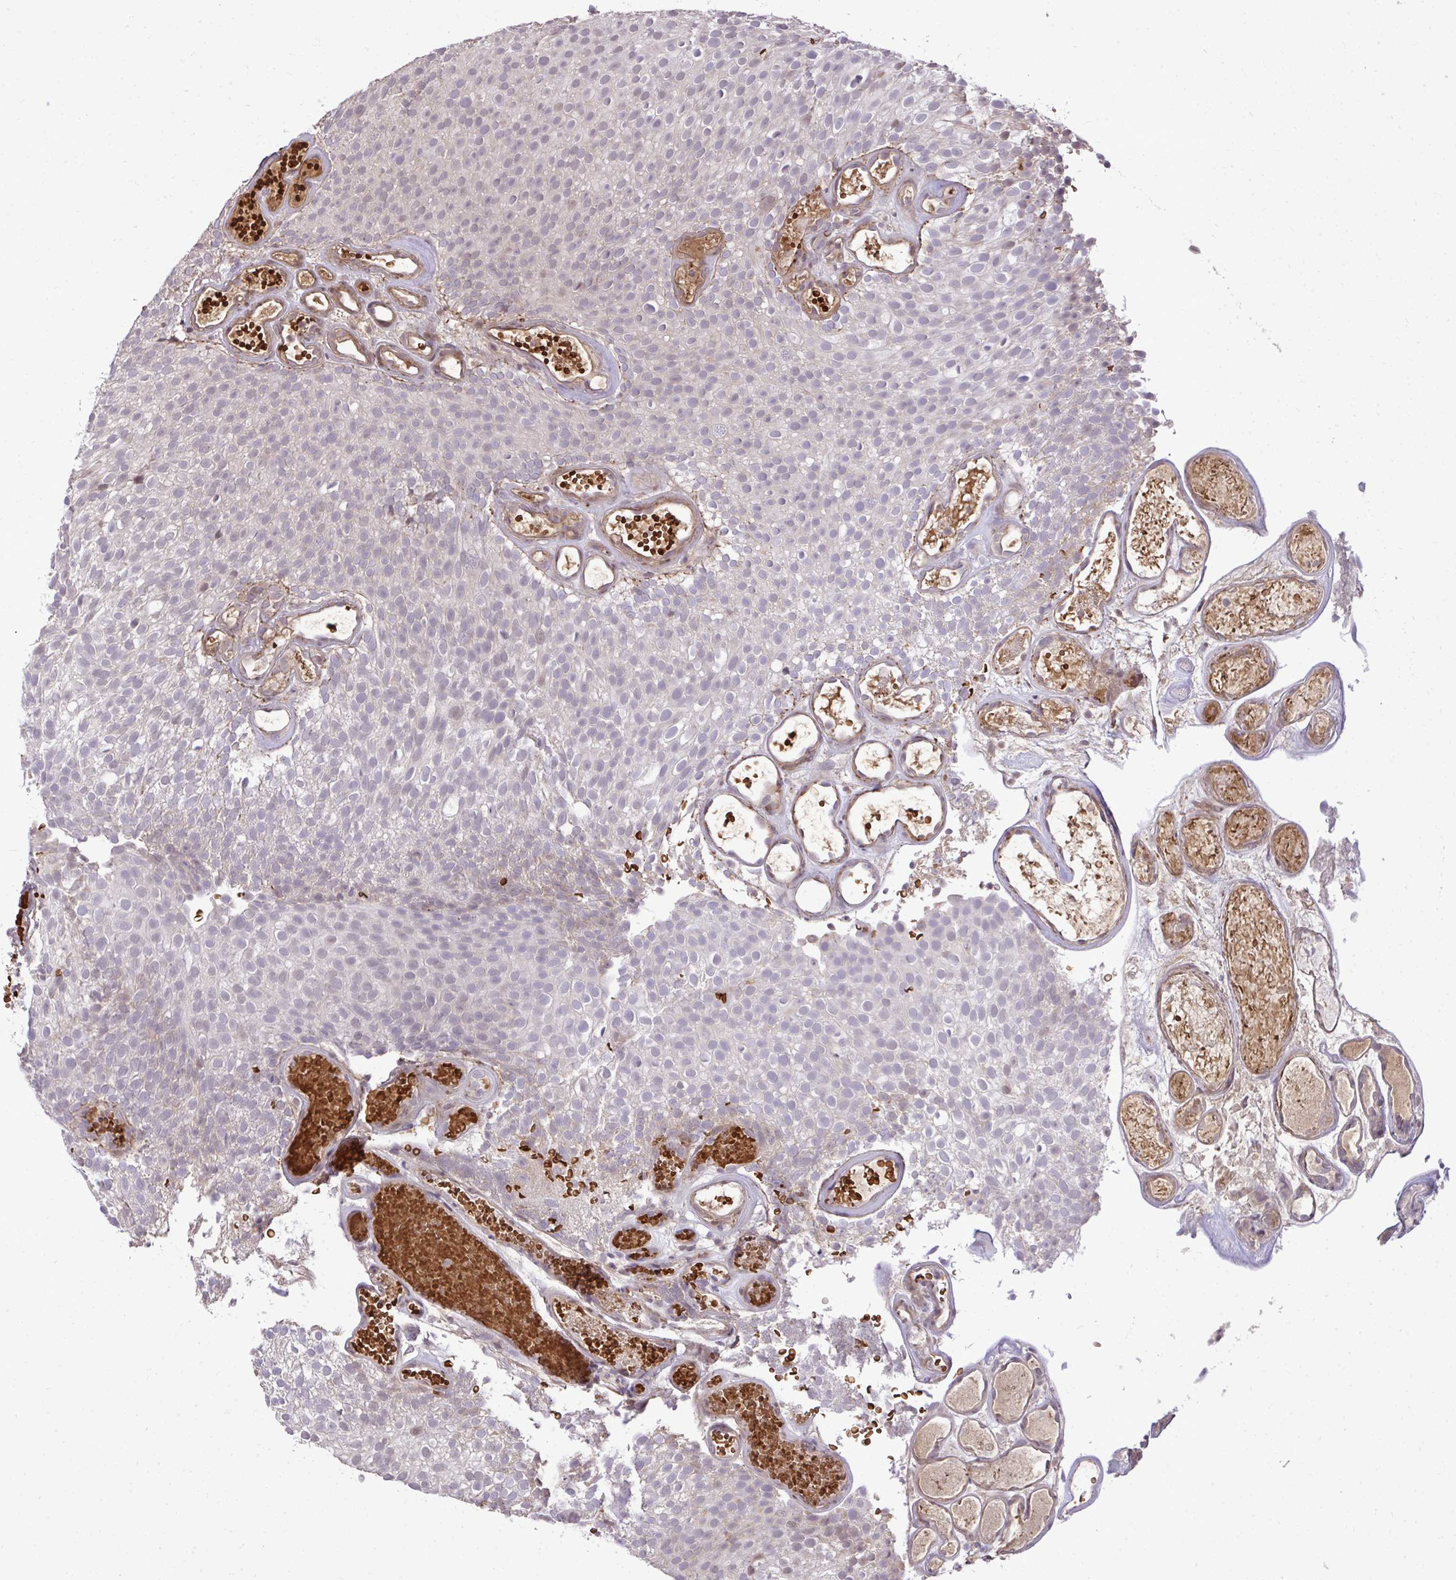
{"staining": {"intensity": "weak", "quantity": "<25%", "location": "nuclear"}, "tissue": "urothelial cancer", "cell_type": "Tumor cells", "image_type": "cancer", "snomed": [{"axis": "morphology", "description": "Urothelial carcinoma, Low grade"}, {"axis": "topography", "description": "Urinary bladder"}], "caption": "Protein analysis of urothelial cancer demonstrates no significant positivity in tumor cells. (Brightfield microscopy of DAB immunohistochemistry at high magnification).", "gene": "ZSCAN9", "patient": {"sex": "male", "age": 78}}